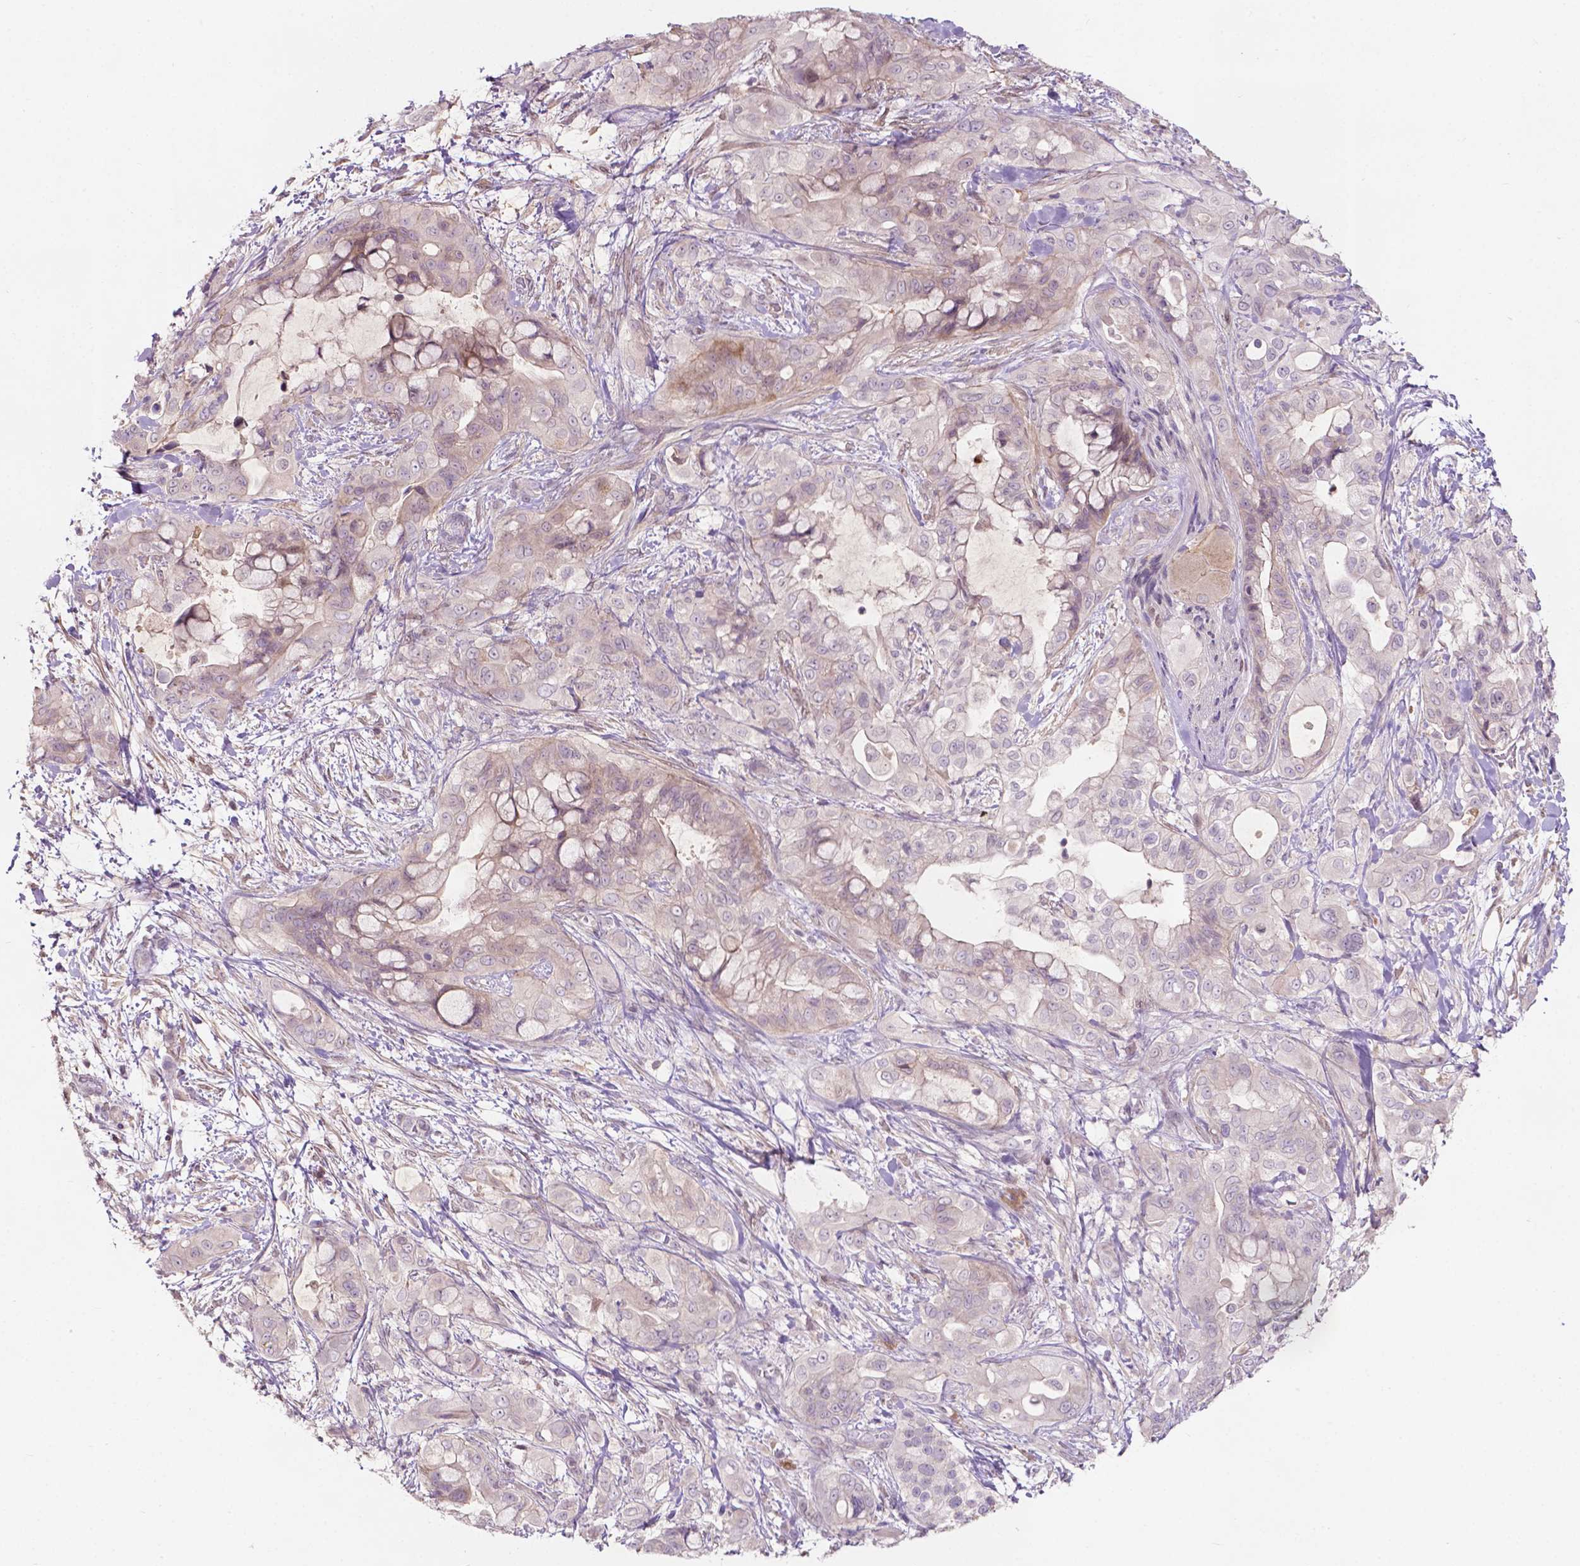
{"staining": {"intensity": "weak", "quantity": "<25%", "location": "cytoplasmic/membranous"}, "tissue": "pancreatic cancer", "cell_type": "Tumor cells", "image_type": "cancer", "snomed": [{"axis": "morphology", "description": "Adenocarcinoma, NOS"}, {"axis": "topography", "description": "Pancreas"}], "caption": "DAB (3,3'-diaminobenzidine) immunohistochemical staining of human pancreatic cancer (adenocarcinoma) reveals no significant expression in tumor cells.", "gene": "GPR37", "patient": {"sex": "male", "age": 71}}